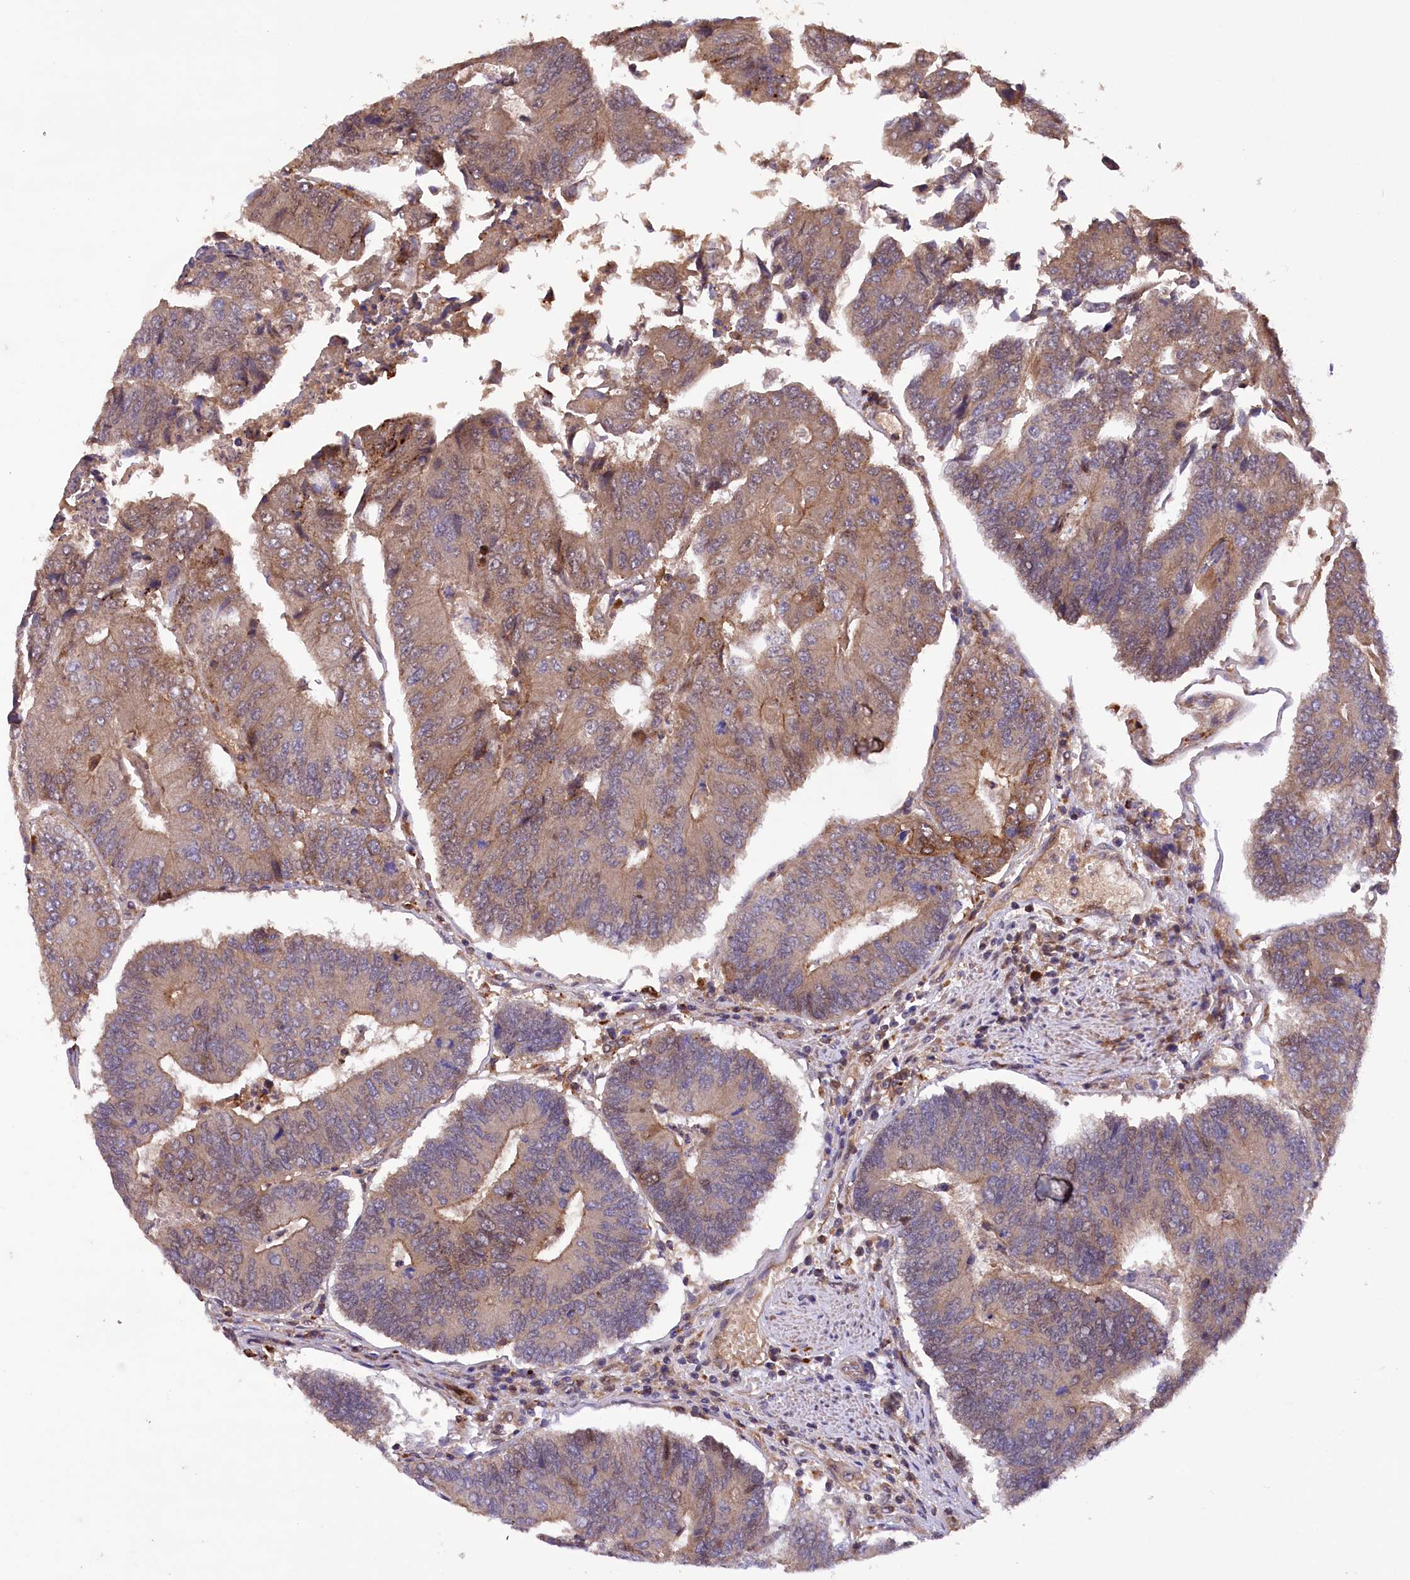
{"staining": {"intensity": "weak", "quantity": "25%-75%", "location": "cytoplasmic/membranous"}, "tissue": "colorectal cancer", "cell_type": "Tumor cells", "image_type": "cancer", "snomed": [{"axis": "morphology", "description": "Adenocarcinoma, NOS"}, {"axis": "topography", "description": "Colon"}], "caption": "Colorectal cancer (adenocarcinoma) tissue reveals weak cytoplasmic/membranous positivity in about 25%-75% of tumor cells, visualized by immunohistochemistry. (Brightfield microscopy of DAB IHC at high magnification).", "gene": "DPP3", "patient": {"sex": "female", "age": 67}}